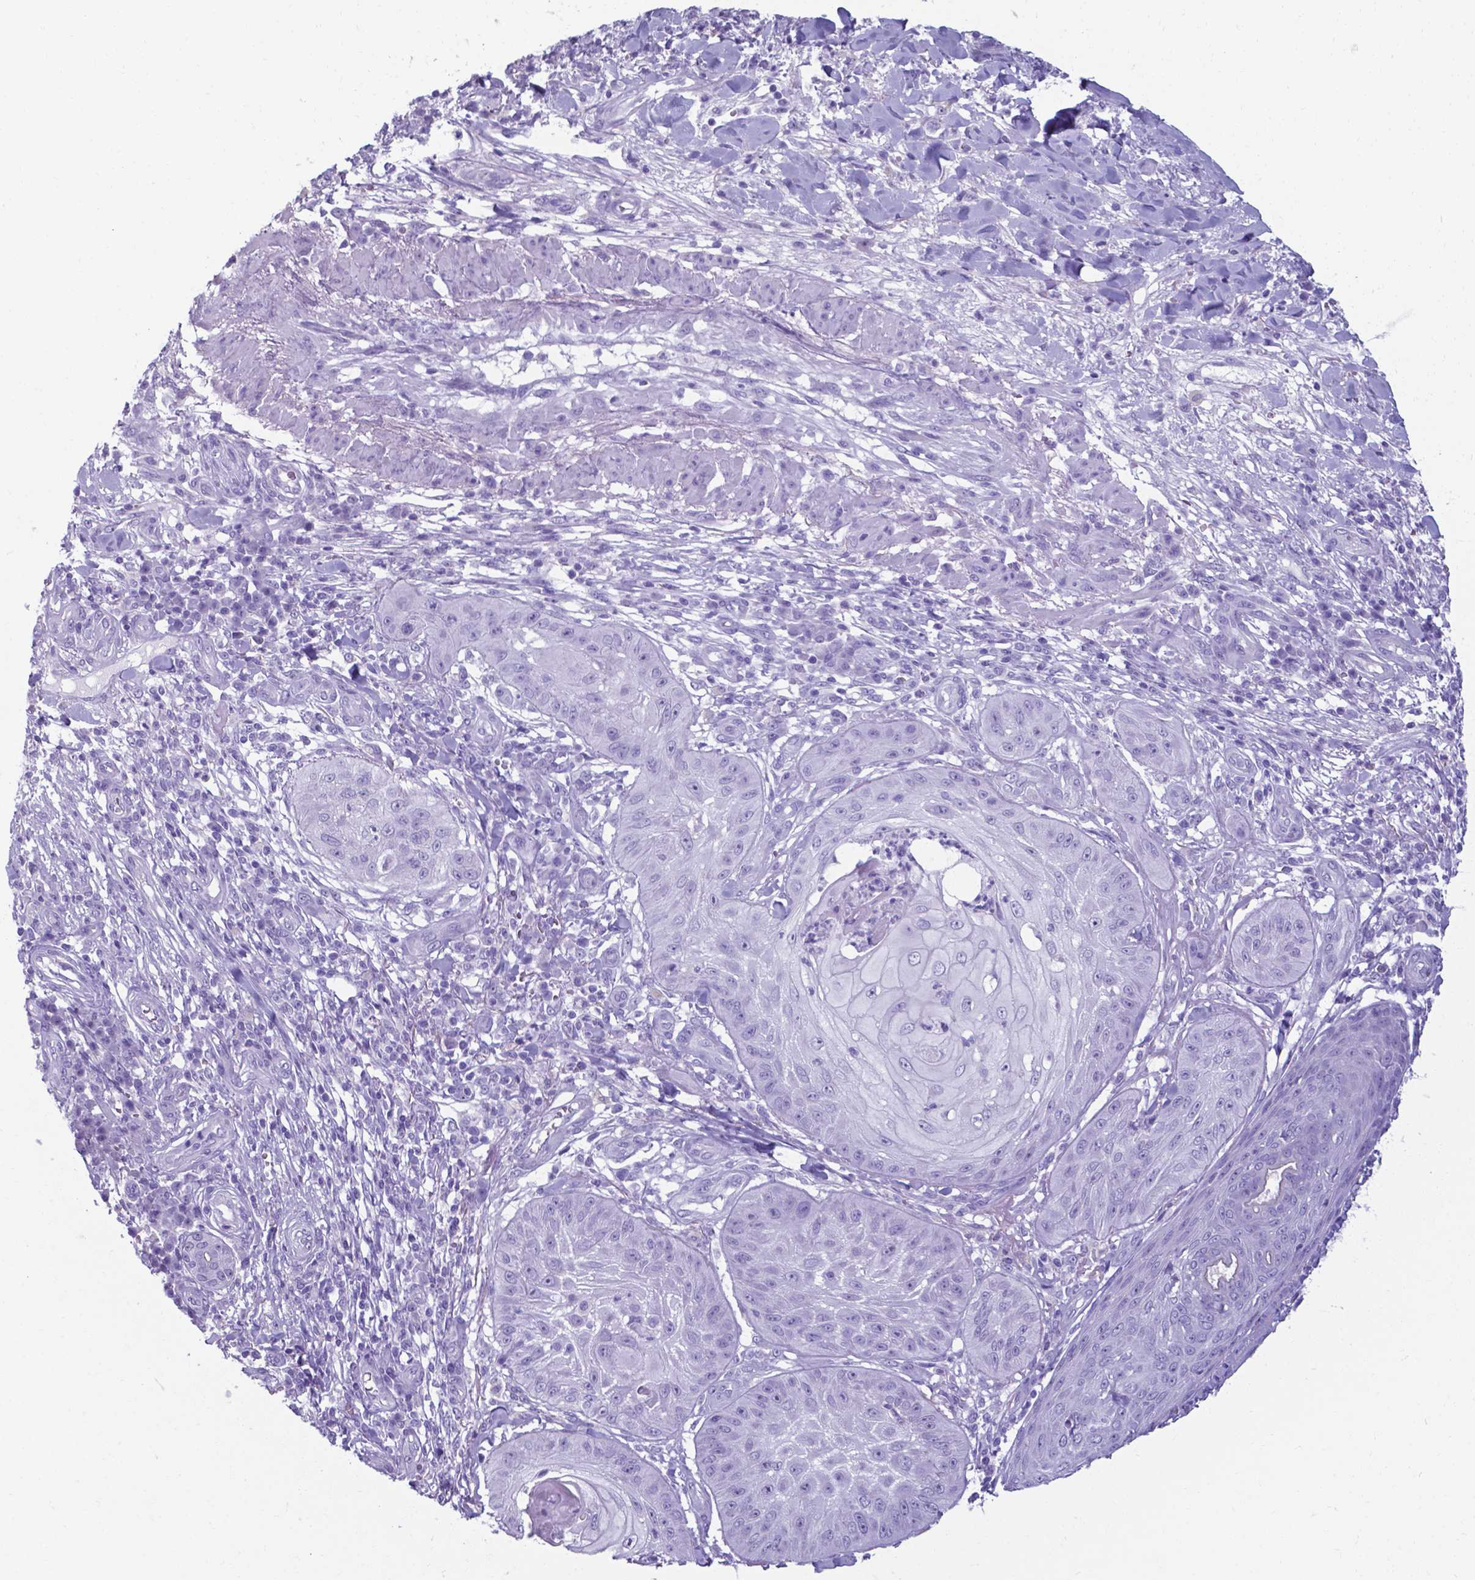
{"staining": {"intensity": "negative", "quantity": "none", "location": "none"}, "tissue": "skin cancer", "cell_type": "Tumor cells", "image_type": "cancer", "snomed": [{"axis": "morphology", "description": "Squamous cell carcinoma, NOS"}, {"axis": "topography", "description": "Skin"}], "caption": "High magnification brightfield microscopy of skin cancer (squamous cell carcinoma) stained with DAB (brown) and counterstained with hematoxylin (blue): tumor cells show no significant expression.", "gene": "AP5B1", "patient": {"sex": "male", "age": 70}}